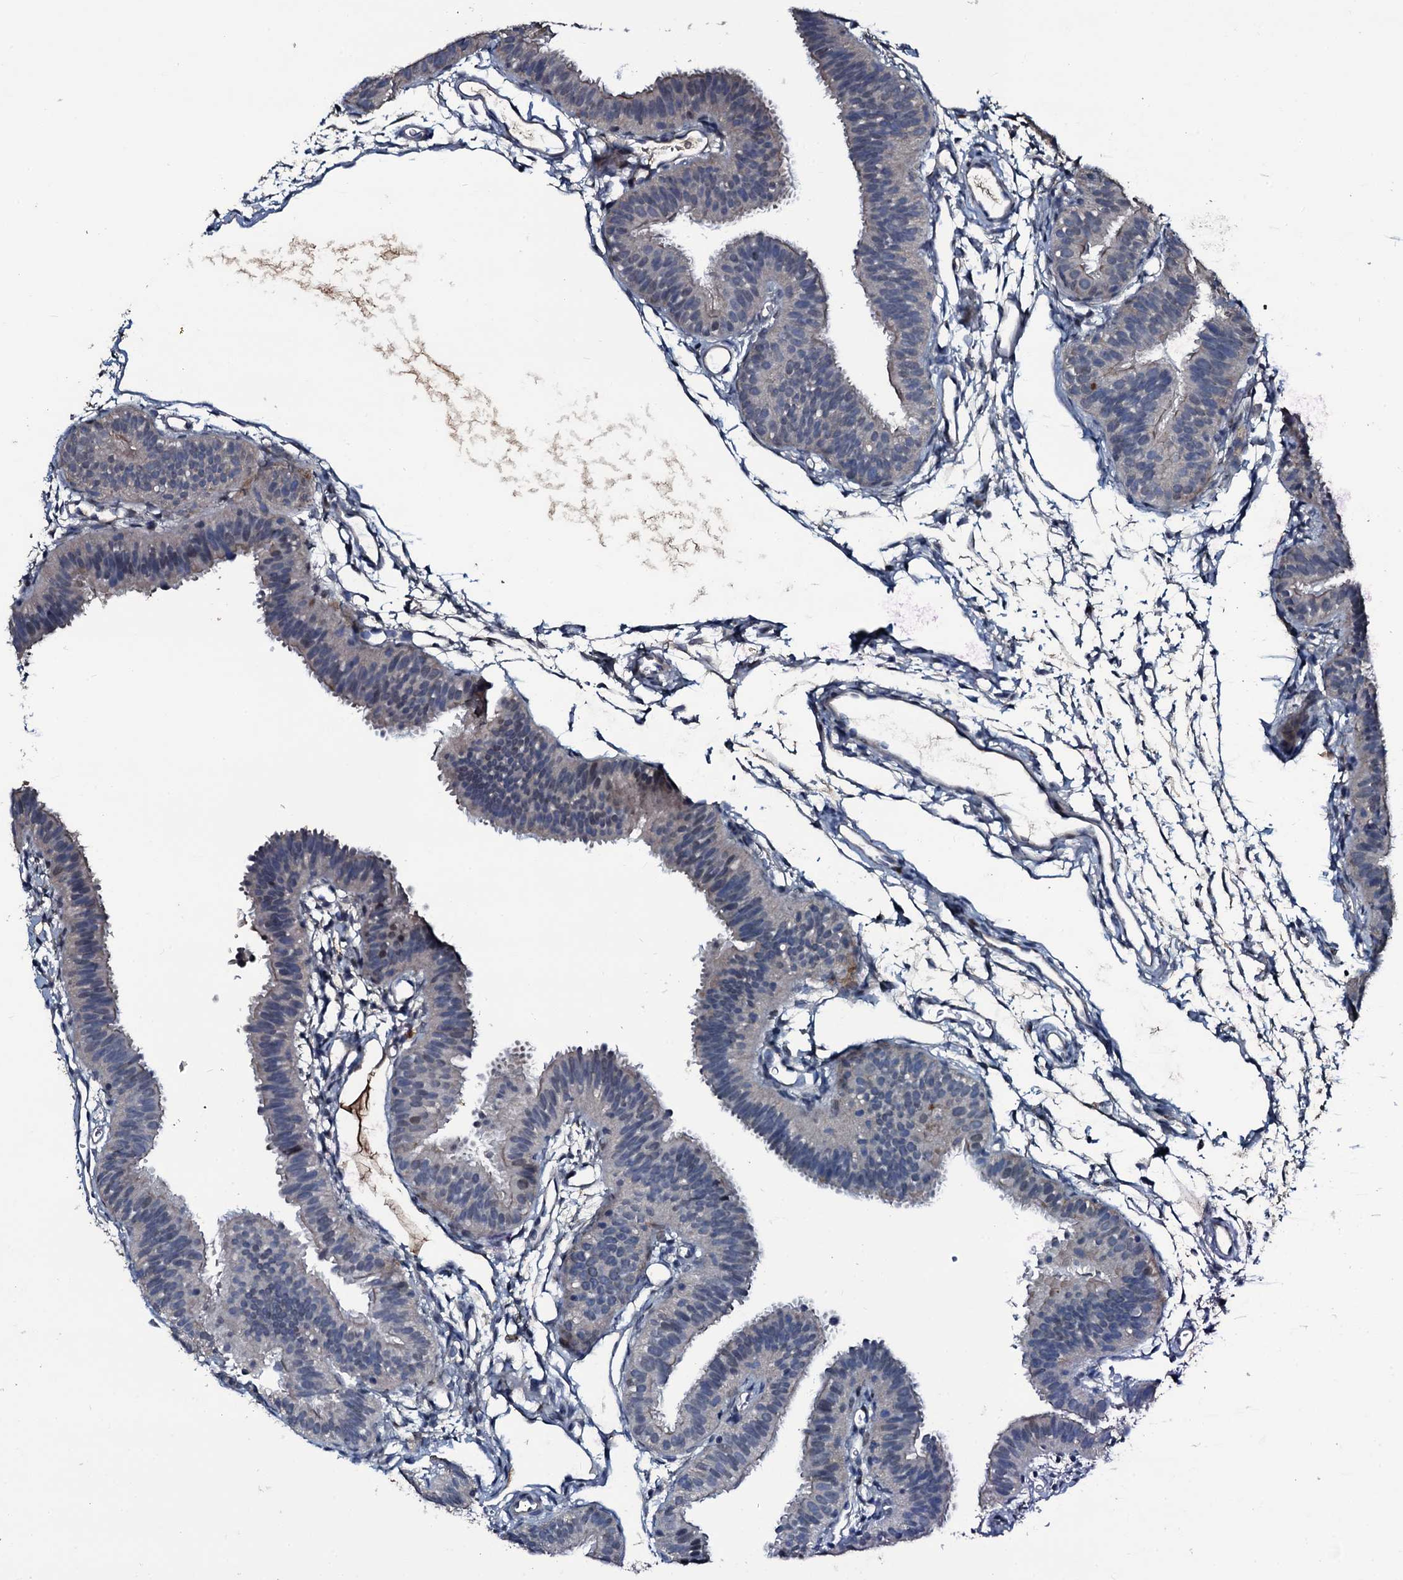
{"staining": {"intensity": "negative", "quantity": "none", "location": "none"}, "tissue": "fallopian tube", "cell_type": "Glandular cells", "image_type": "normal", "snomed": [{"axis": "morphology", "description": "Normal tissue, NOS"}, {"axis": "topography", "description": "Fallopian tube"}], "caption": "Immunohistochemistry photomicrograph of benign human fallopian tube stained for a protein (brown), which displays no positivity in glandular cells. (DAB immunohistochemistry (IHC) visualized using brightfield microscopy, high magnification).", "gene": "LYG2", "patient": {"sex": "female", "age": 35}}